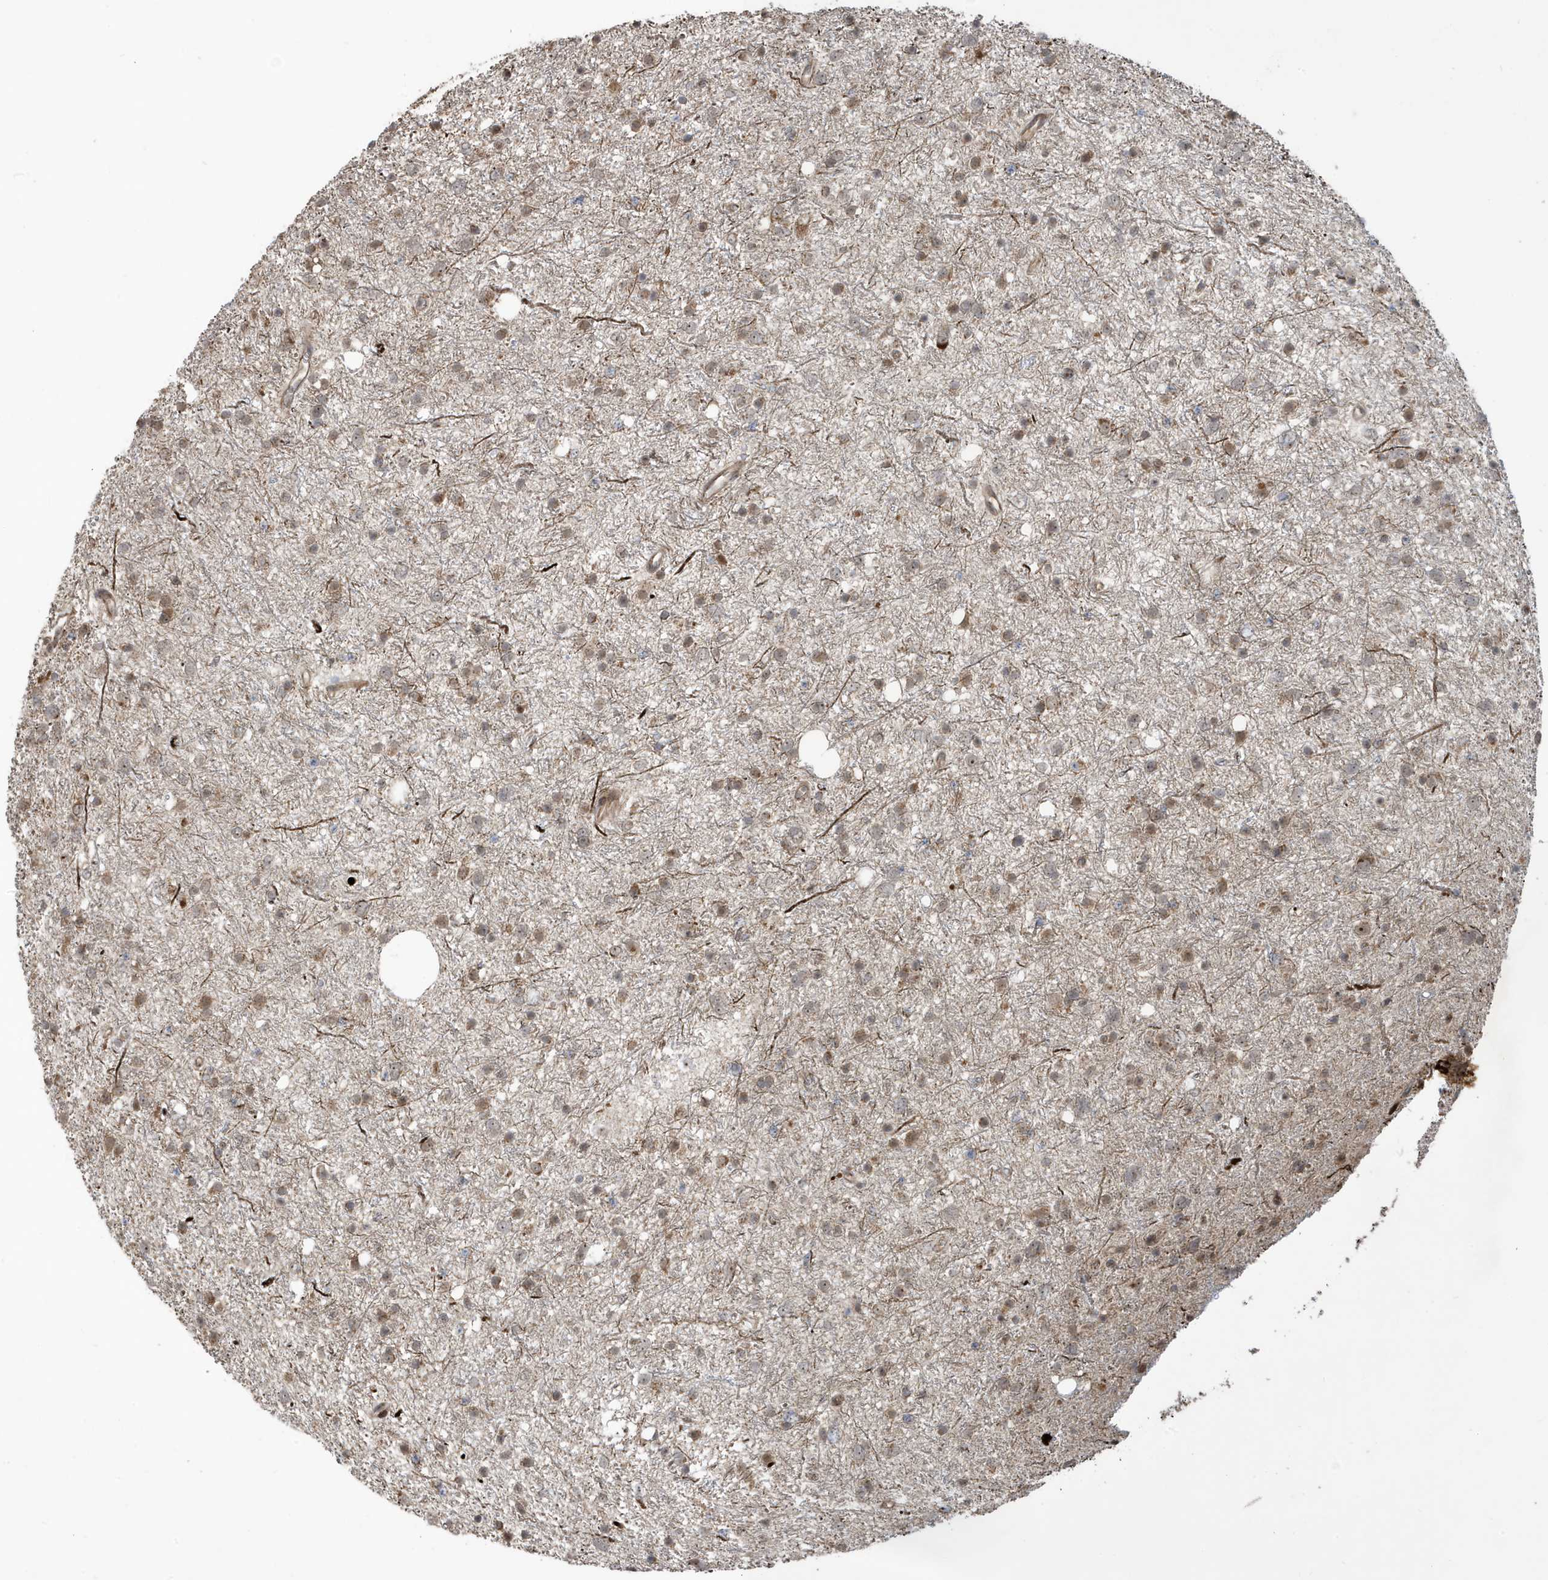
{"staining": {"intensity": "weak", "quantity": "25%-75%", "location": "cytoplasmic/membranous"}, "tissue": "glioma", "cell_type": "Tumor cells", "image_type": "cancer", "snomed": [{"axis": "morphology", "description": "Glioma, malignant, Low grade"}, {"axis": "topography", "description": "Cerebral cortex"}], "caption": "Glioma stained for a protein (brown) shows weak cytoplasmic/membranous positive staining in about 25%-75% of tumor cells.", "gene": "FAM9B", "patient": {"sex": "female", "age": 39}}